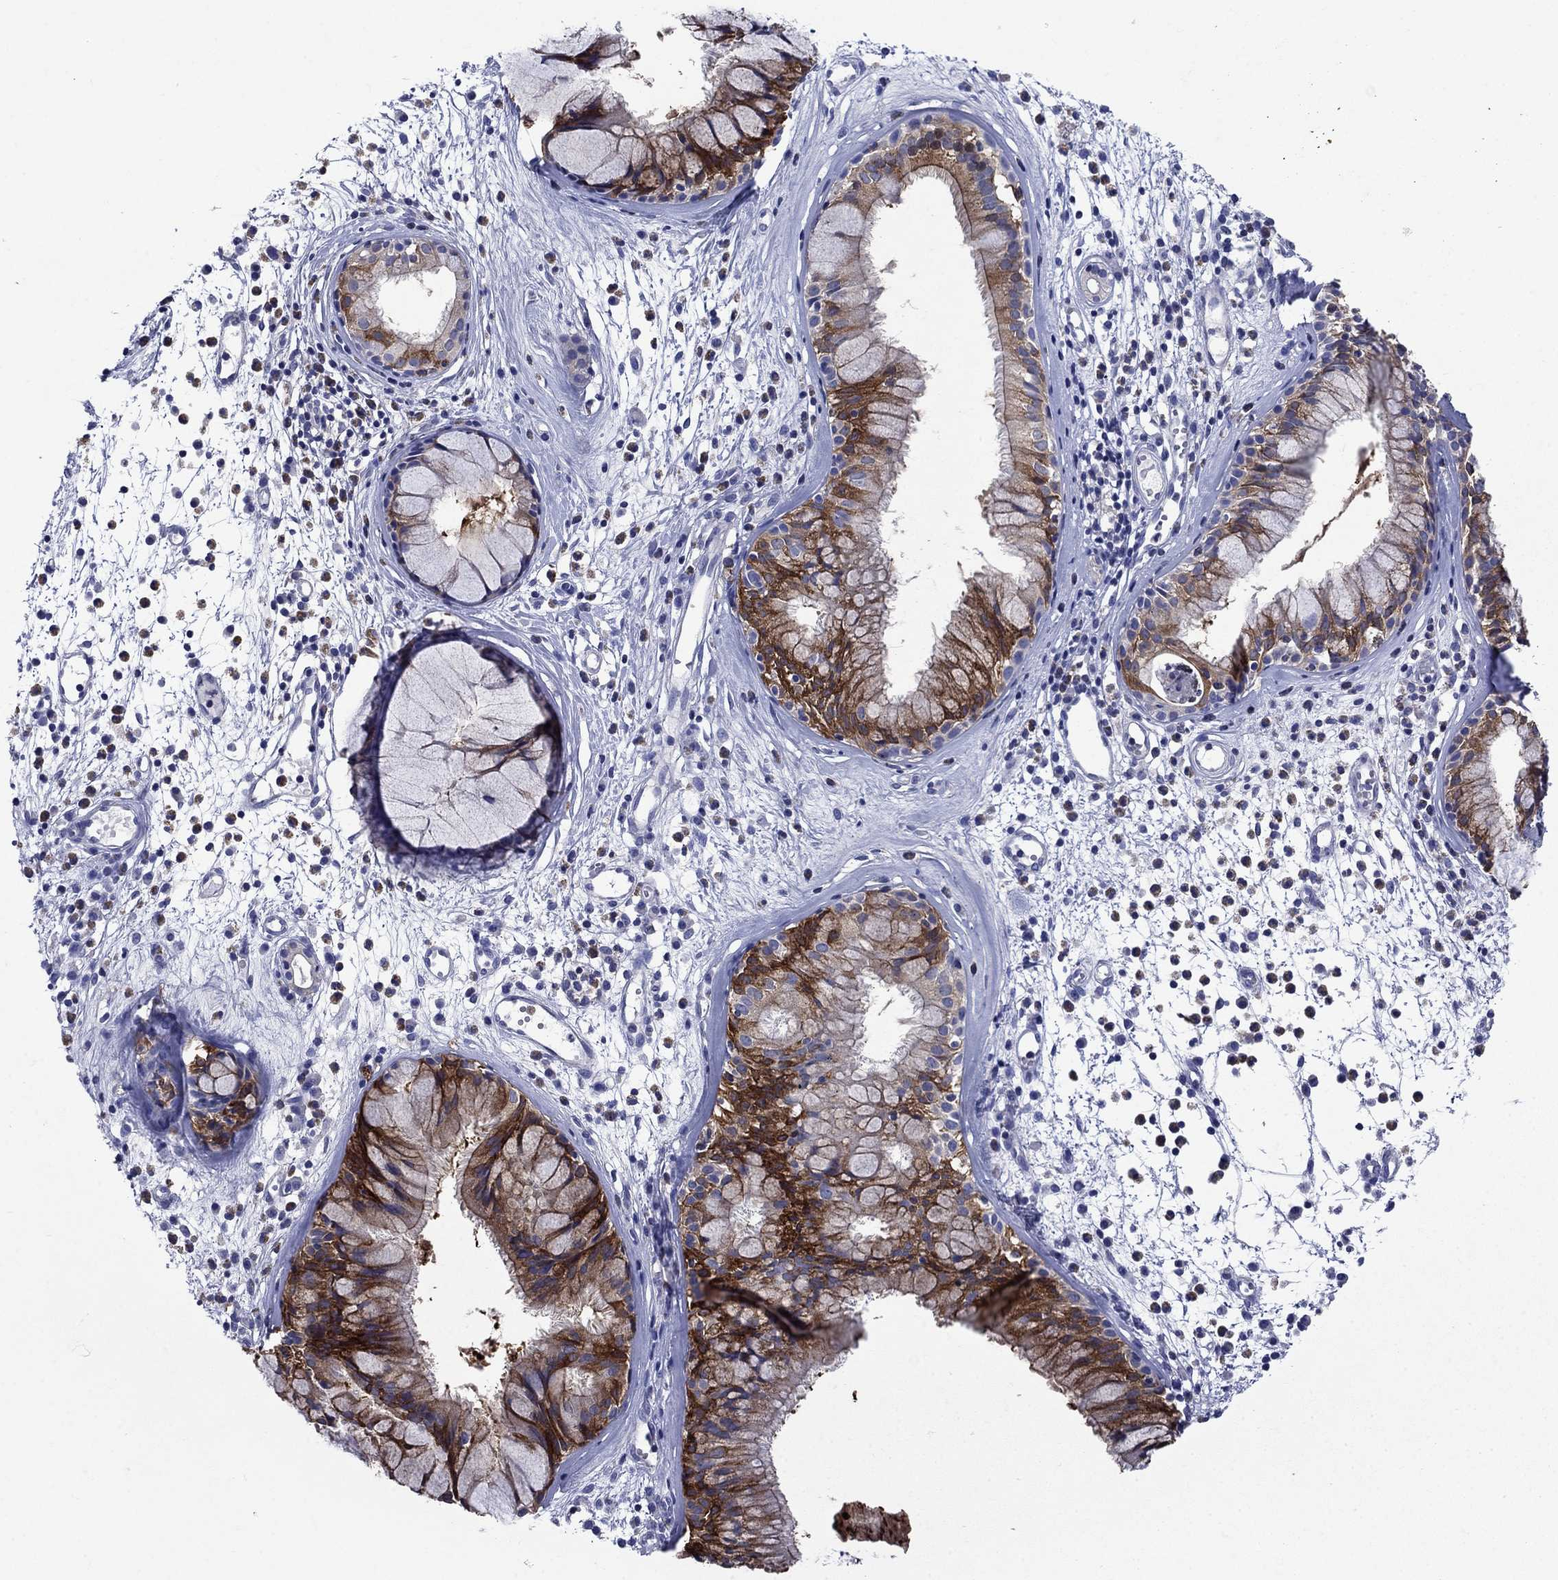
{"staining": {"intensity": "strong", "quantity": "25%-75%", "location": "cytoplasmic/membranous"}, "tissue": "nasopharynx", "cell_type": "Respiratory epithelial cells", "image_type": "normal", "snomed": [{"axis": "morphology", "description": "Normal tissue, NOS"}, {"axis": "topography", "description": "Nasopharynx"}], "caption": "The photomicrograph reveals immunohistochemical staining of normal nasopharynx. There is strong cytoplasmic/membranous positivity is identified in approximately 25%-75% of respiratory epithelial cells.", "gene": "SULT2B1", "patient": {"sex": "male", "age": 77}}